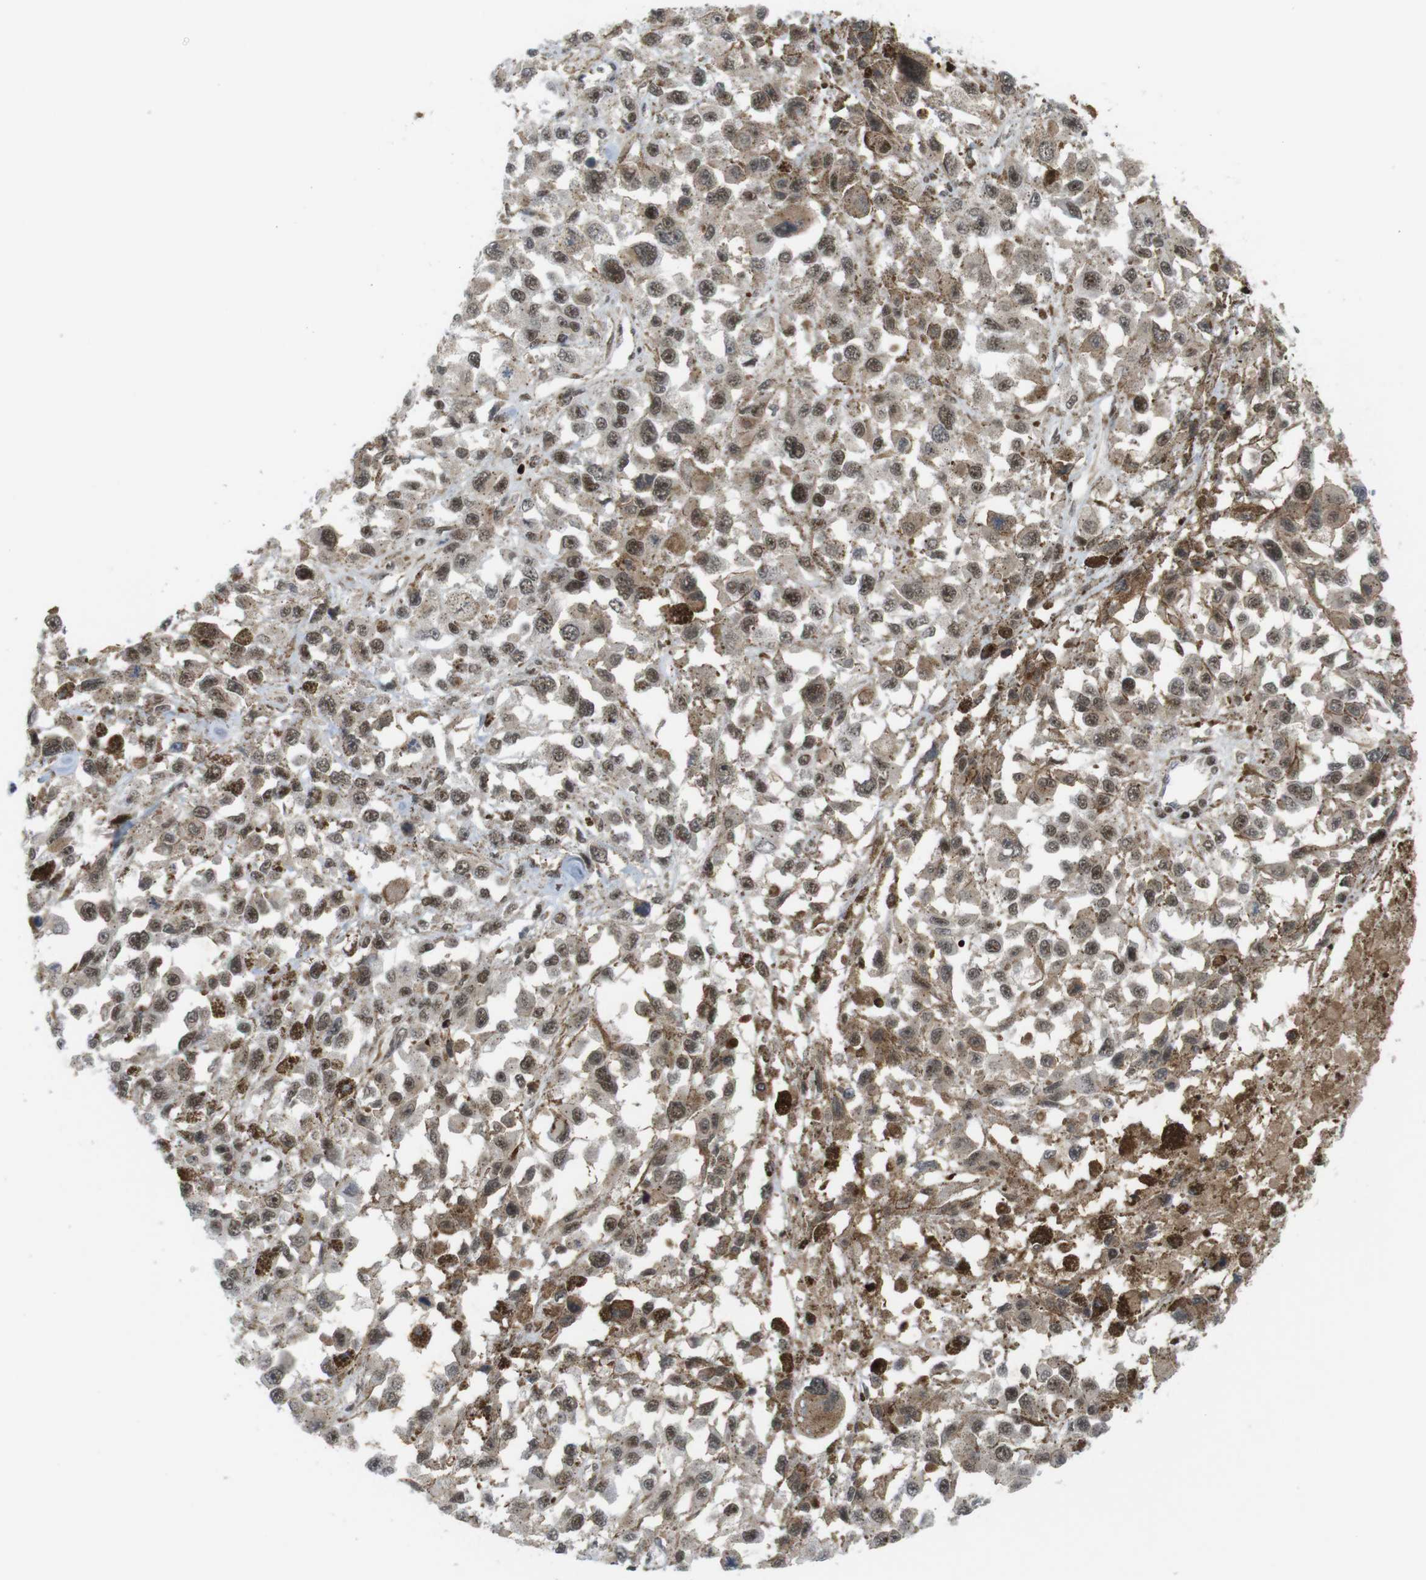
{"staining": {"intensity": "moderate", "quantity": ">75%", "location": "nuclear"}, "tissue": "melanoma", "cell_type": "Tumor cells", "image_type": "cancer", "snomed": [{"axis": "morphology", "description": "Malignant melanoma, Metastatic site"}, {"axis": "topography", "description": "Lymph node"}], "caption": "Immunohistochemistry (DAB (3,3'-diaminobenzidine)) staining of melanoma reveals moderate nuclear protein staining in about >75% of tumor cells.", "gene": "SP2", "patient": {"sex": "male", "age": 59}}